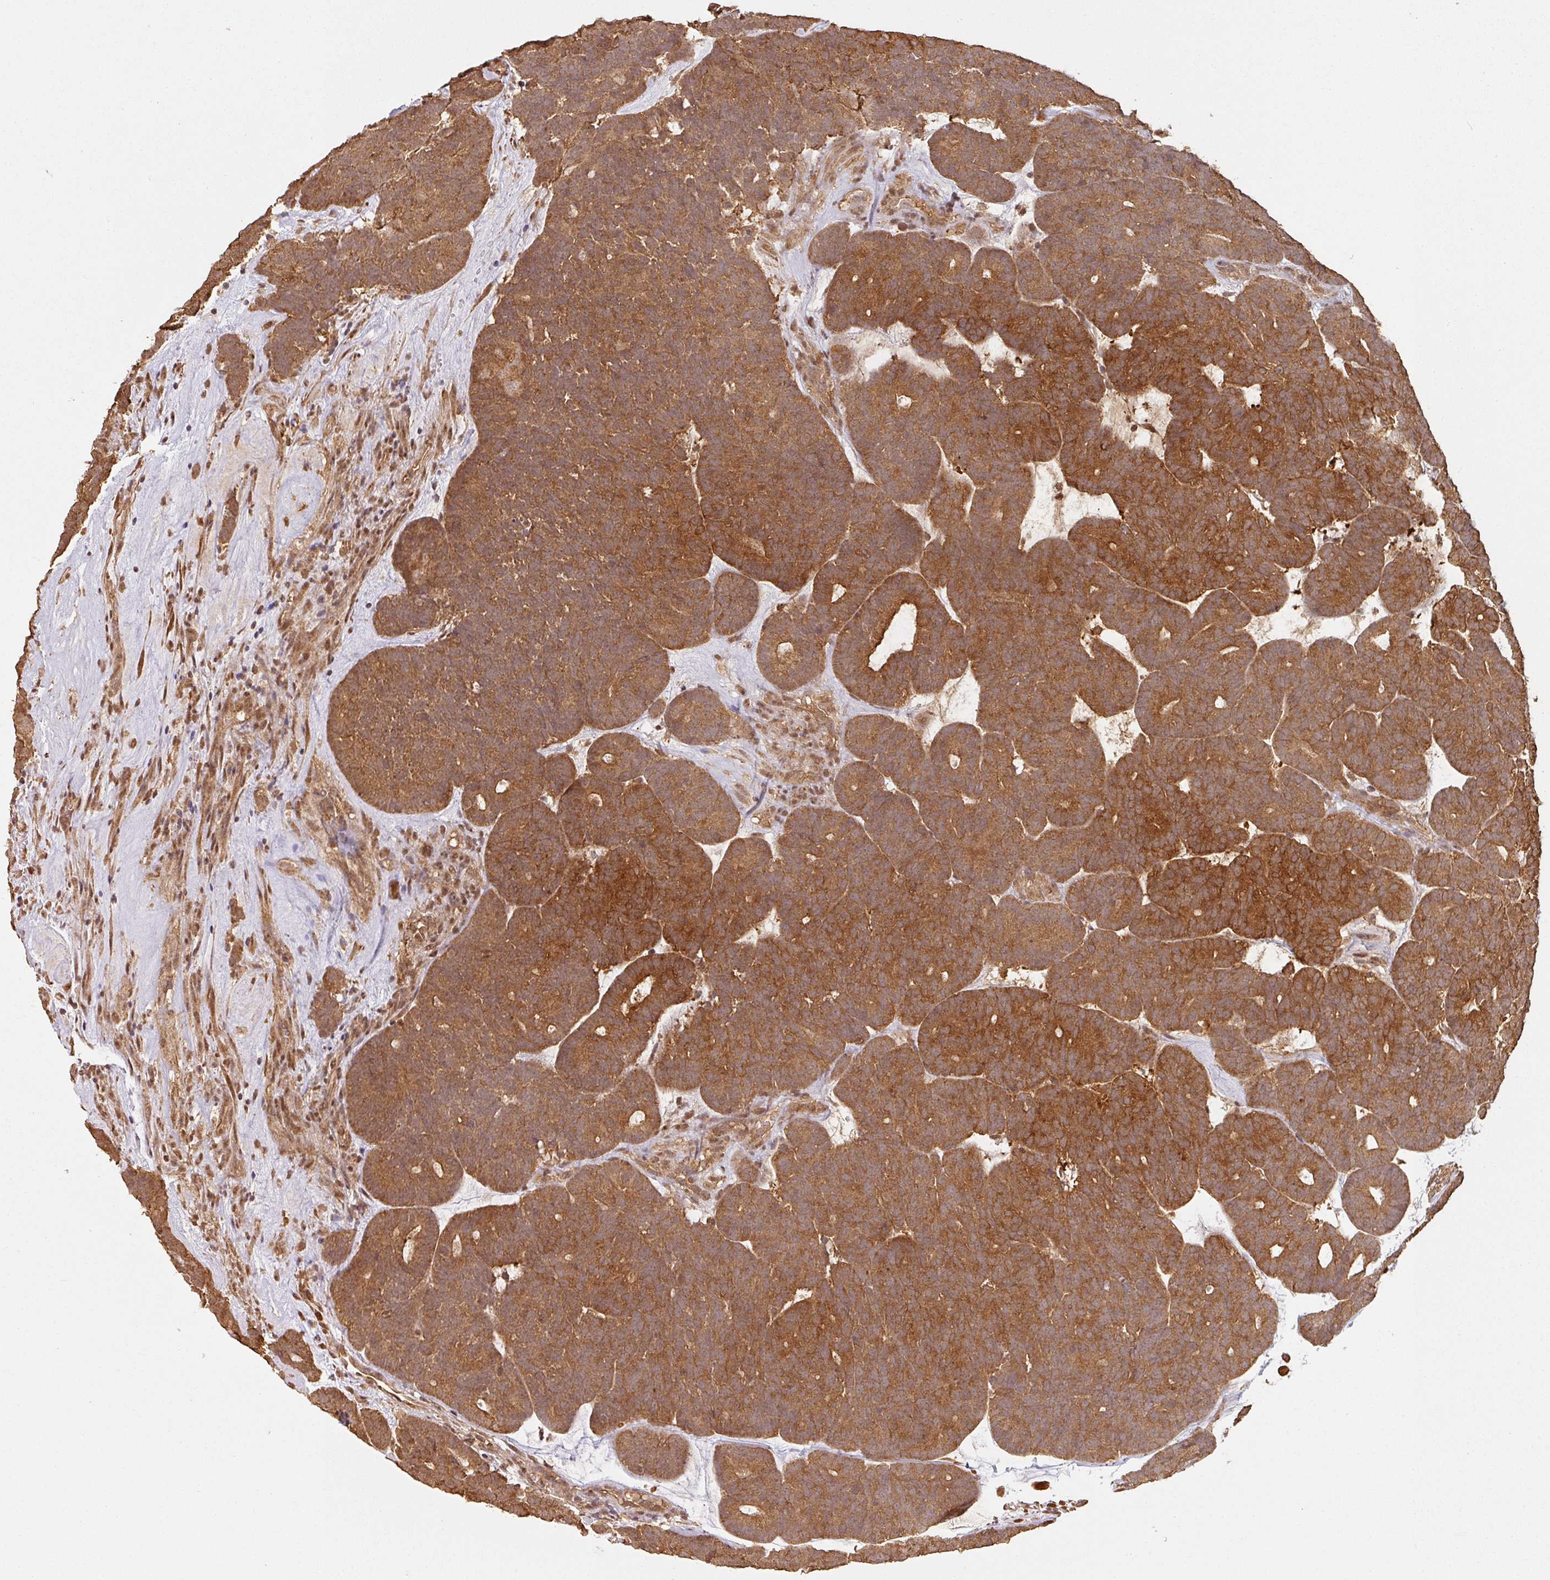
{"staining": {"intensity": "strong", "quantity": ">75%", "location": "cytoplasmic/membranous"}, "tissue": "head and neck cancer", "cell_type": "Tumor cells", "image_type": "cancer", "snomed": [{"axis": "morphology", "description": "Adenocarcinoma, NOS"}, {"axis": "topography", "description": "Head-Neck"}], "caption": "Approximately >75% of tumor cells in head and neck cancer (adenocarcinoma) demonstrate strong cytoplasmic/membranous protein expression as visualized by brown immunohistochemical staining.", "gene": "ZNF322", "patient": {"sex": "female", "age": 81}}